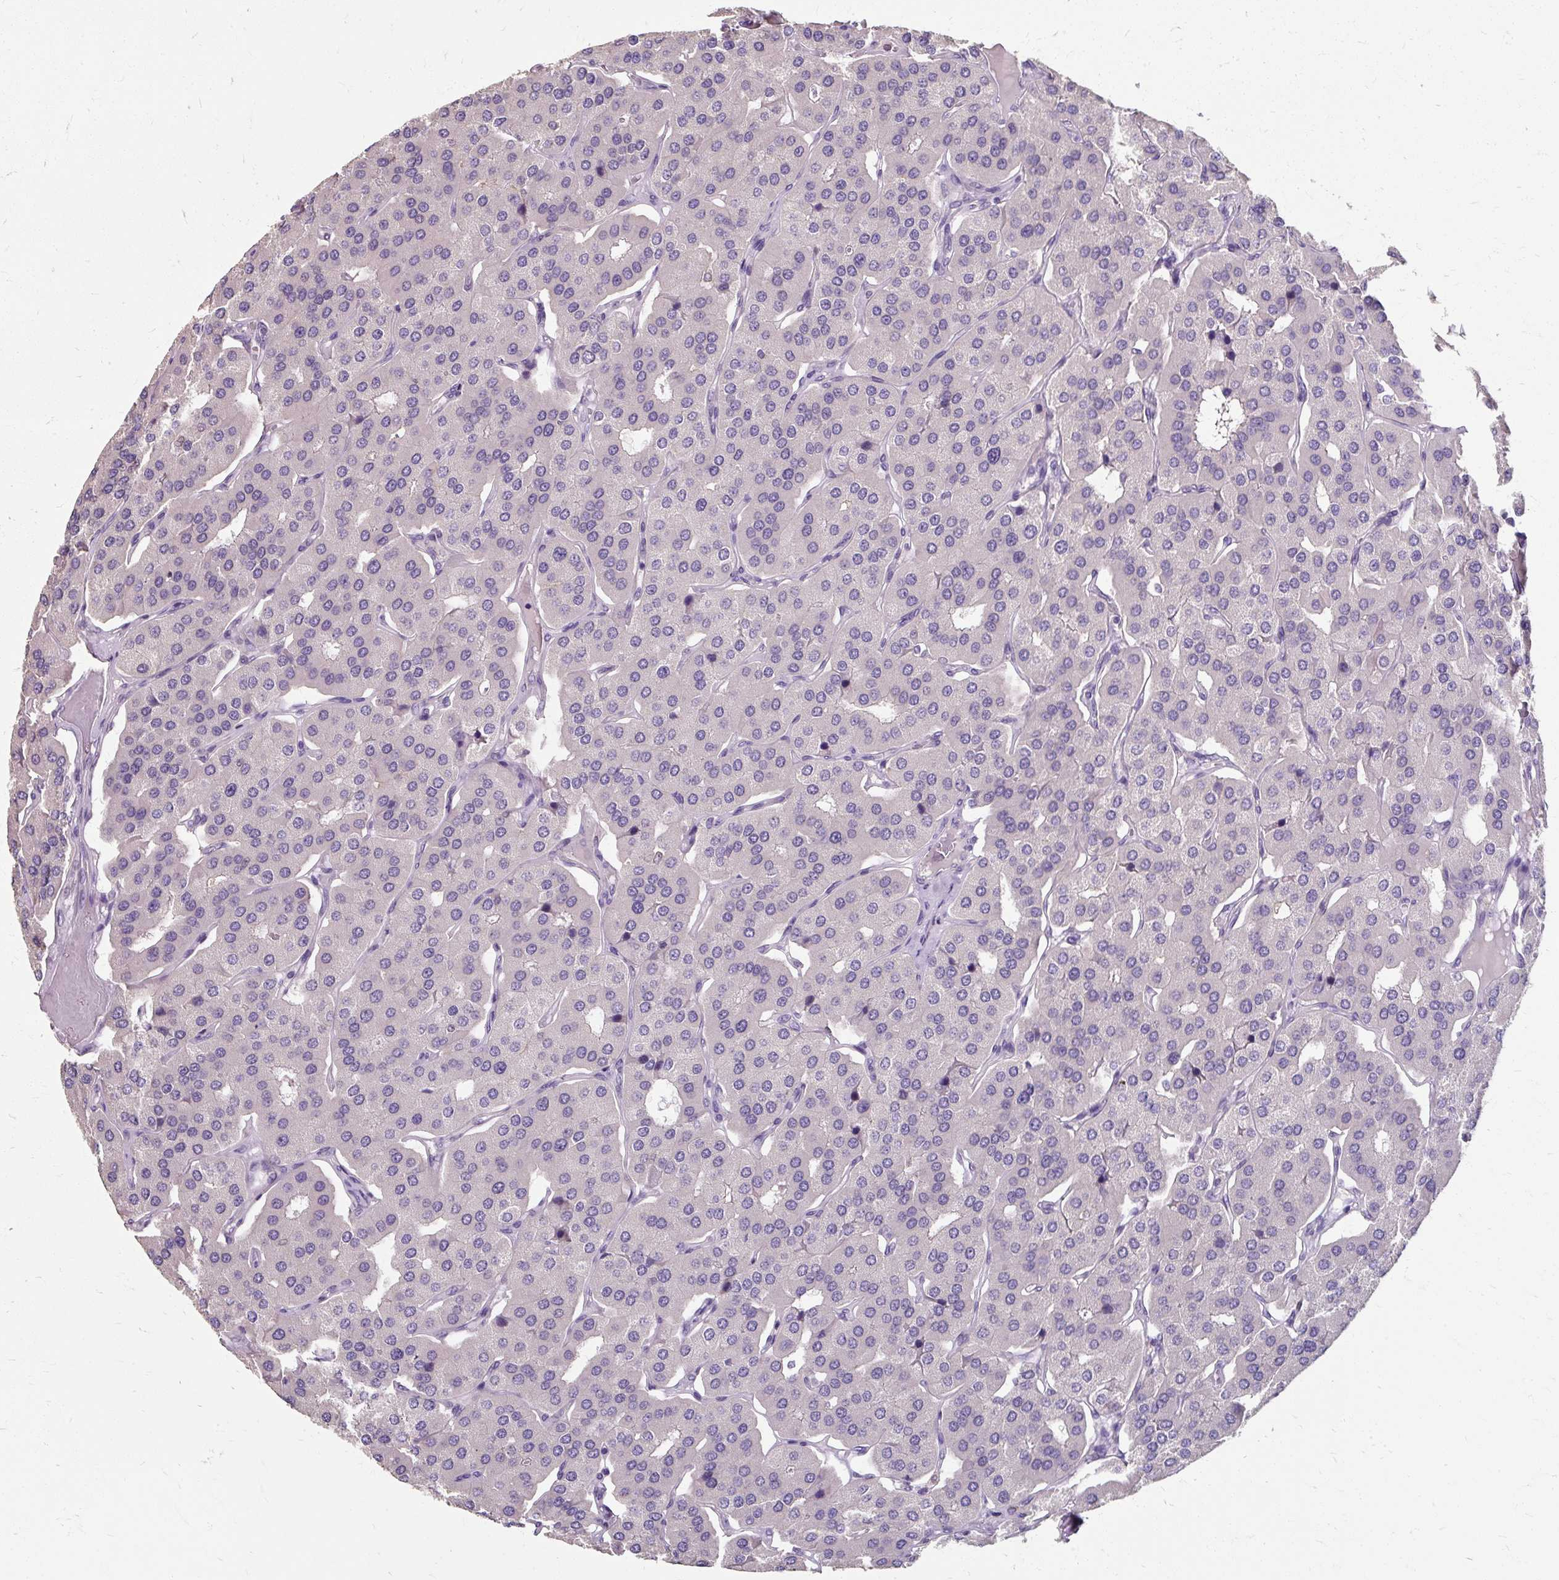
{"staining": {"intensity": "negative", "quantity": "none", "location": "none"}, "tissue": "parathyroid gland", "cell_type": "Glandular cells", "image_type": "normal", "snomed": [{"axis": "morphology", "description": "Normal tissue, NOS"}, {"axis": "morphology", "description": "Adenoma, NOS"}, {"axis": "topography", "description": "Parathyroid gland"}], "caption": "Immunohistochemistry micrograph of benign parathyroid gland: parathyroid gland stained with DAB (3,3'-diaminobenzidine) shows no significant protein staining in glandular cells. The staining was performed using DAB (3,3'-diaminobenzidine) to visualize the protein expression in brown, while the nuclei were stained in blue with hematoxylin (Magnification: 20x).", "gene": "KLHL24", "patient": {"sex": "female", "age": 86}}